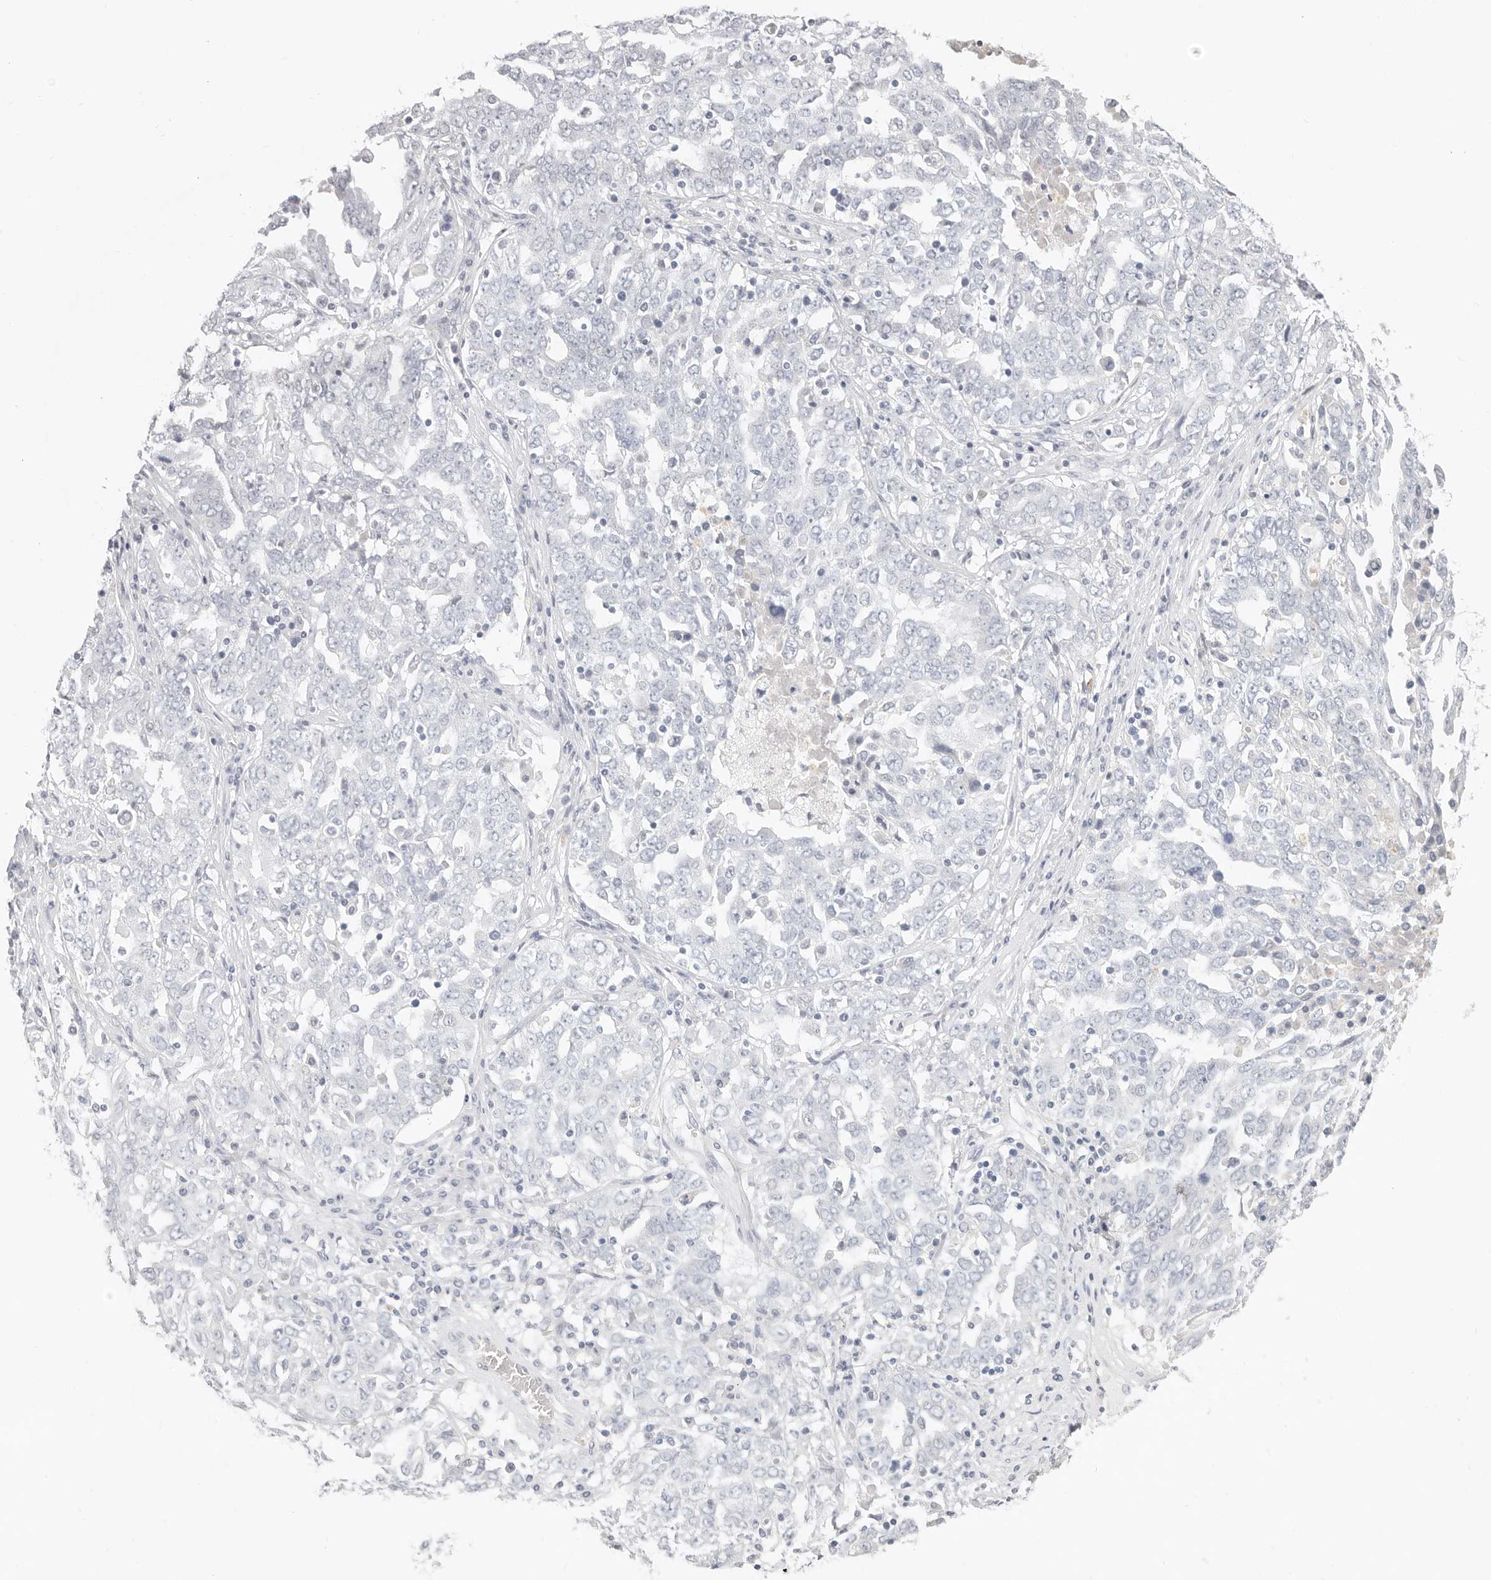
{"staining": {"intensity": "negative", "quantity": "none", "location": "none"}, "tissue": "ovarian cancer", "cell_type": "Tumor cells", "image_type": "cancer", "snomed": [{"axis": "morphology", "description": "Carcinoma, endometroid"}, {"axis": "topography", "description": "Ovary"}], "caption": "An image of ovarian cancer stained for a protein displays no brown staining in tumor cells.", "gene": "ASCL1", "patient": {"sex": "female", "age": 62}}